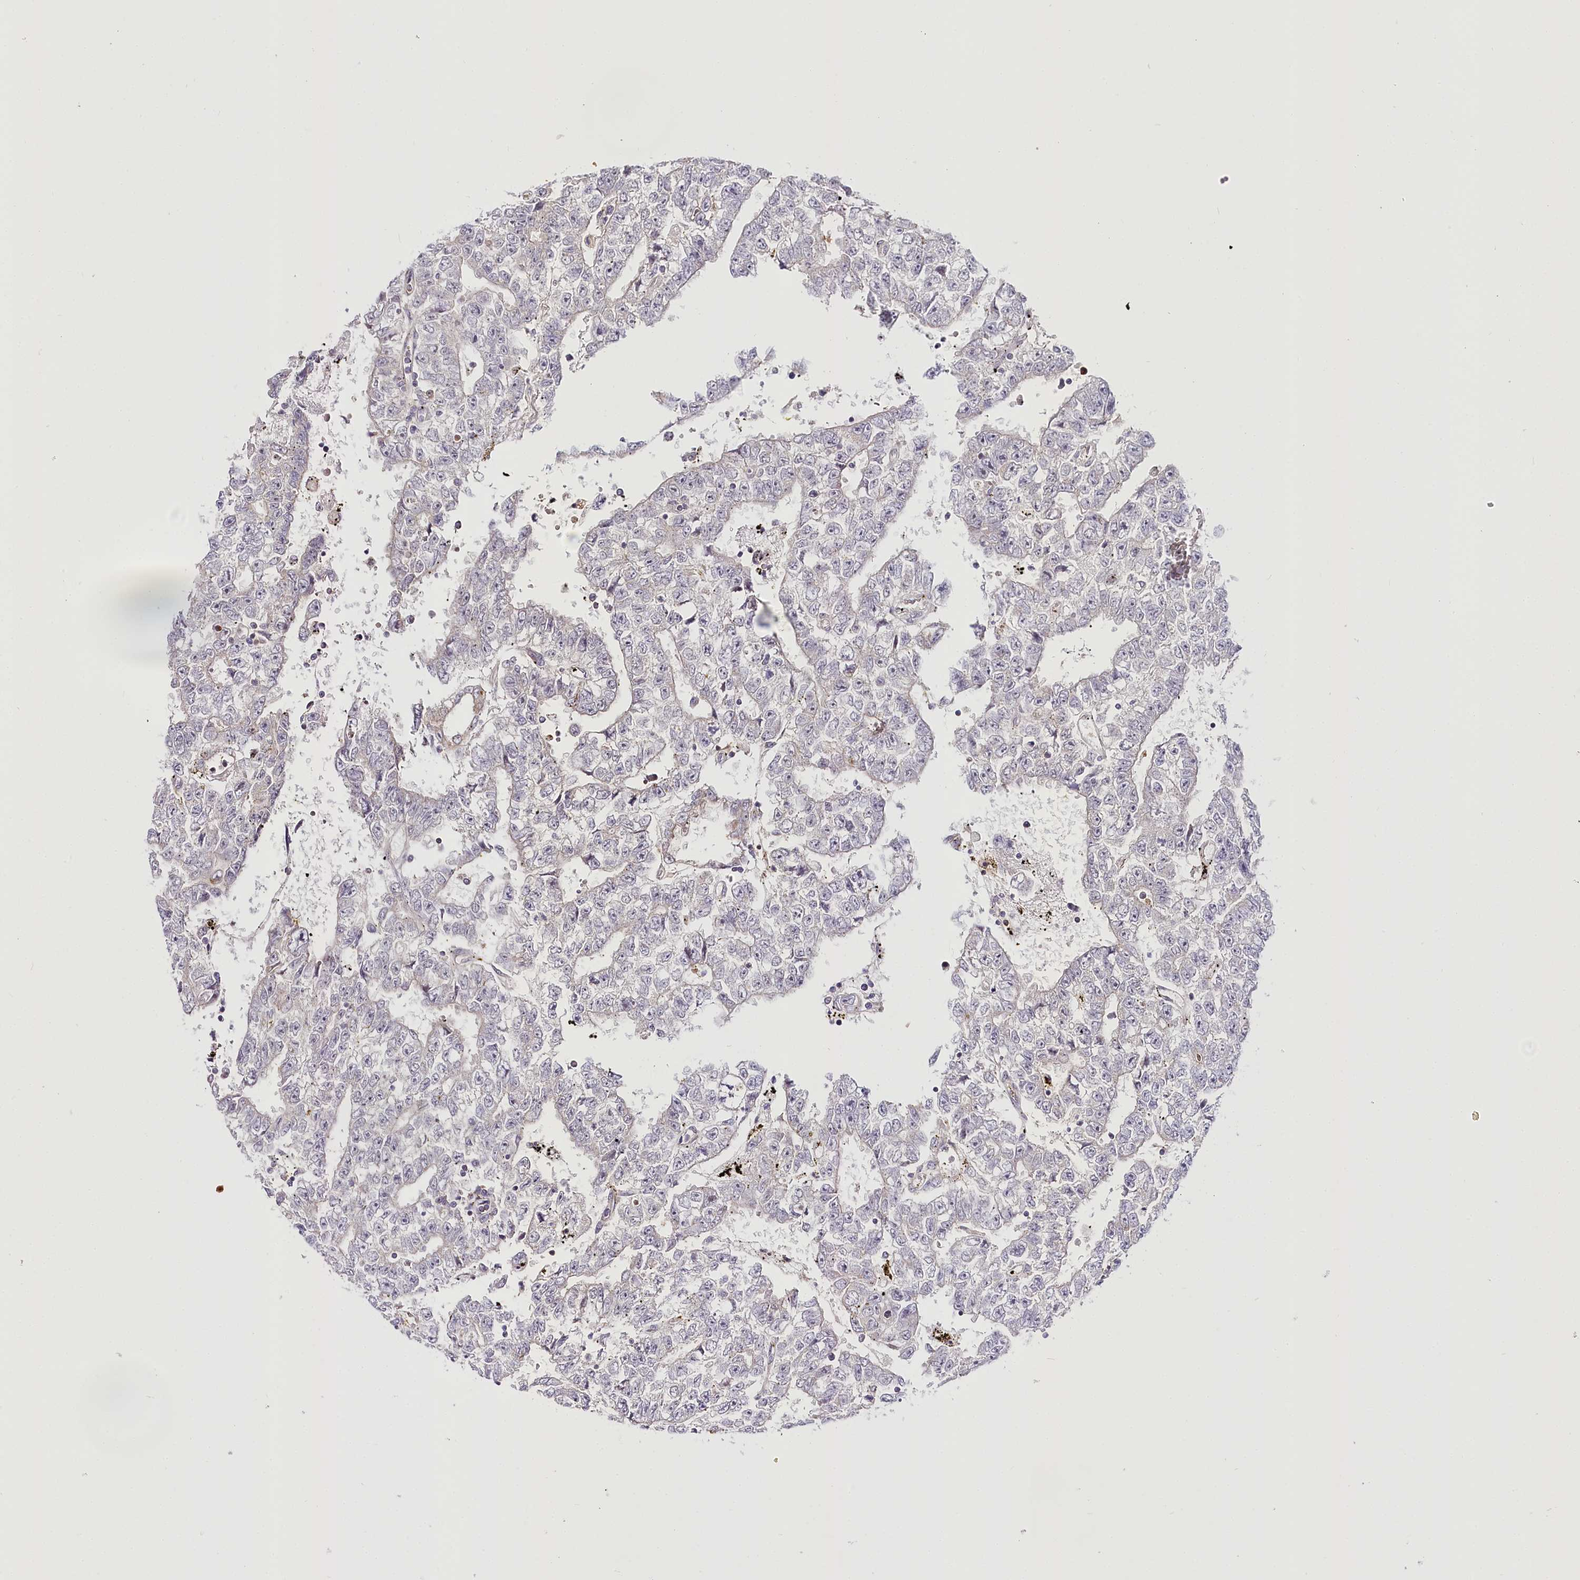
{"staining": {"intensity": "negative", "quantity": "none", "location": "none"}, "tissue": "testis cancer", "cell_type": "Tumor cells", "image_type": "cancer", "snomed": [{"axis": "morphology", "description": "Carcinoma, Embryonal, NOS"}, {"axis": "topography", "description": "Testis"}], "caption": "Human embryonal carcinoma (testis) stained for a protein using immunohistochemistry demonstrates no positivity in tumor cells.", "gene": "VWA5A", "patient": {"sex": "male", "age": 25}}